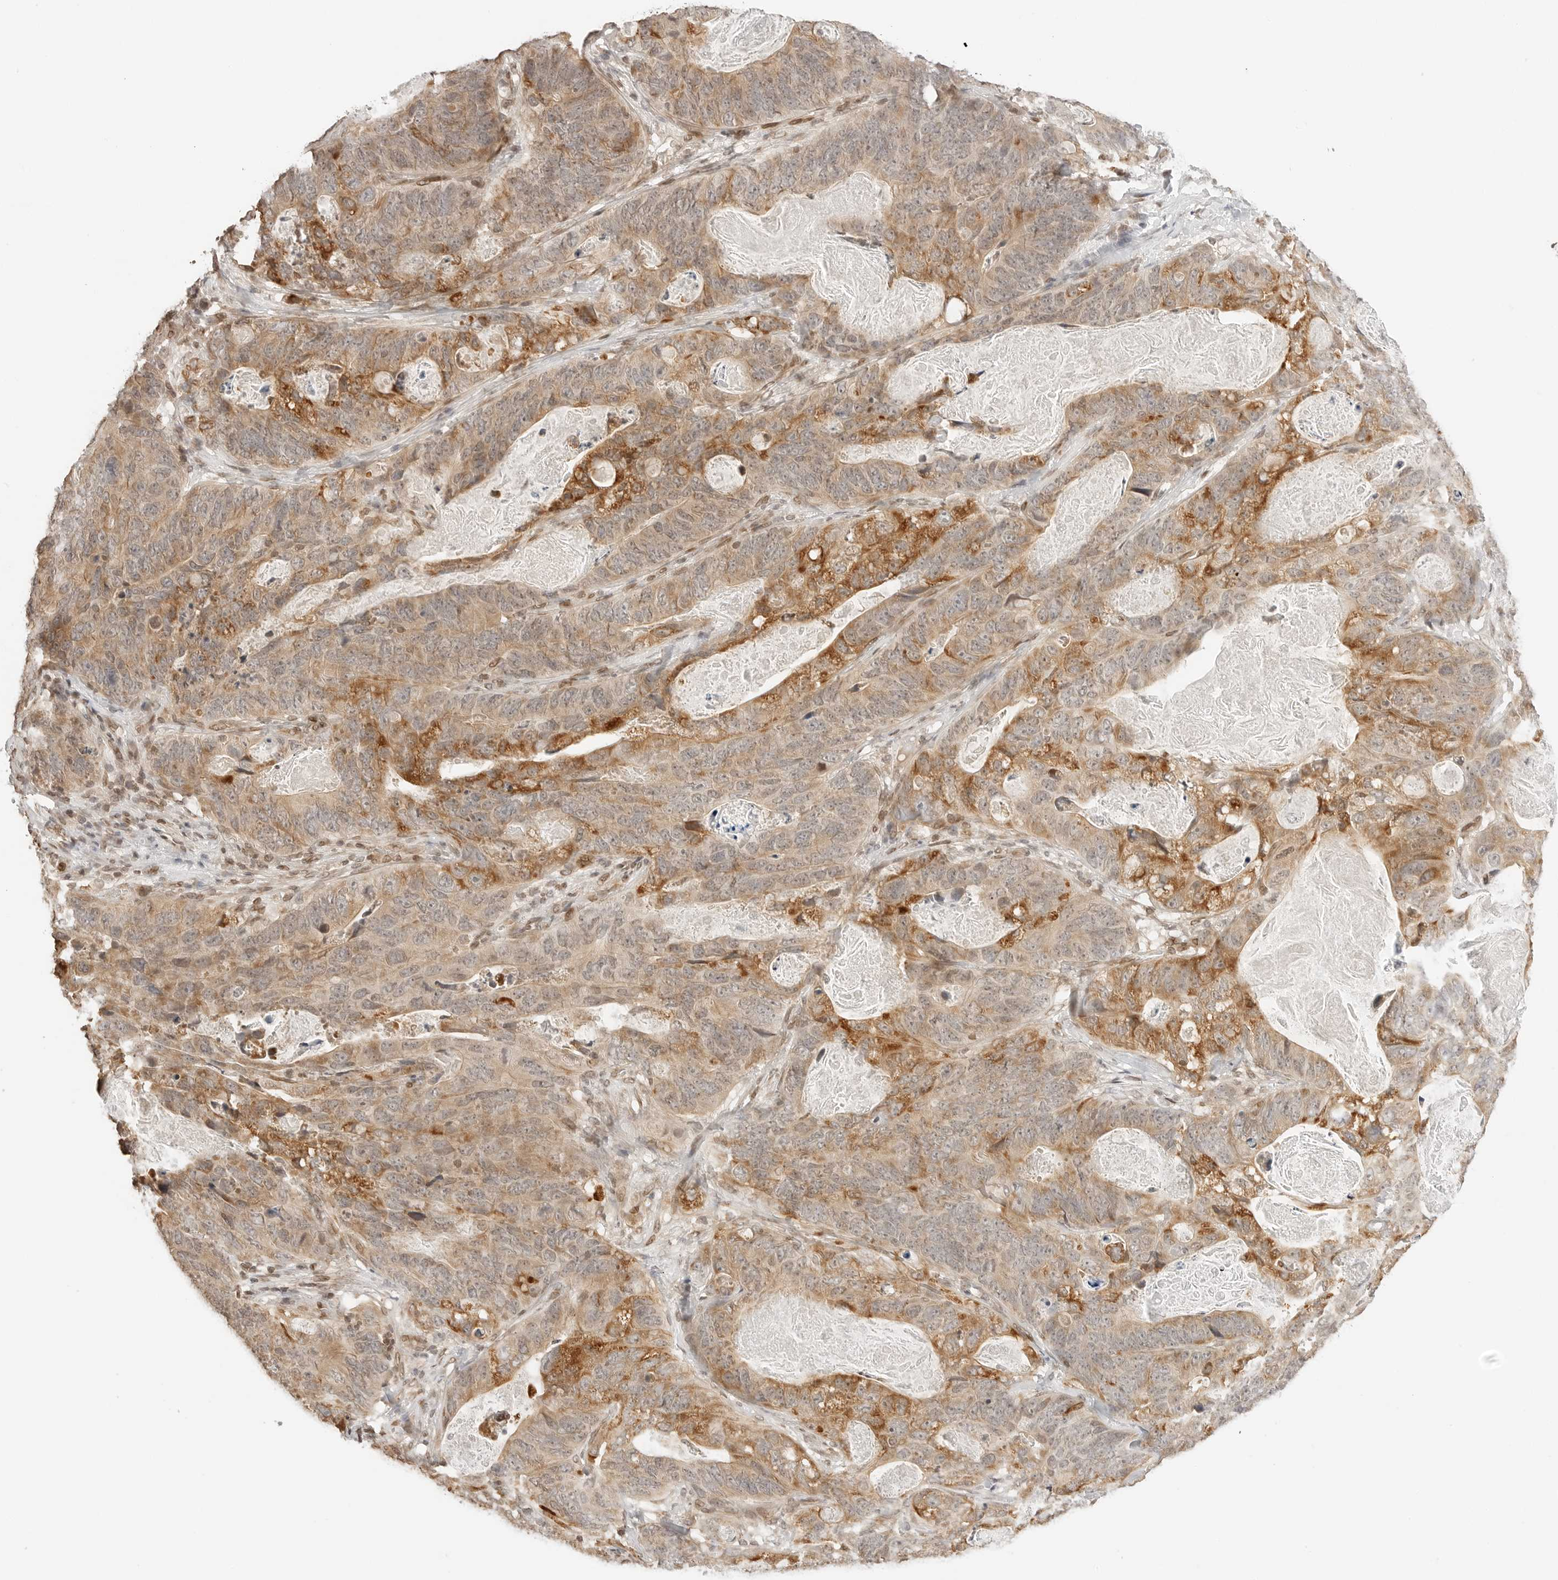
{"staining": {"intensity": "moderate", "quantity": ">75%", "location": "cytoplasmic/membranous"}, "tissue": "stomach cancer", "cell_type": "Tumor cells", "image_type": "cancer", "snomed": [{"axis": "morphology", "description": "Normal tissue, NOS"}, {"axis": "morphology", "description": "Adenocarcinoma, NOS"}, {"axis": "topography", "description": "Stomach"}], "caption": "Immunohistochemistry (IHC) (DAB (3,3'-diaminobenzidine)) staining of human stomach adenocarcinoma shows moderate cytoplasmic/membranous protein expression in about >75% of tumor cells.", "gene": "POLH", "patient": {"sex": "female", "age": 89}}